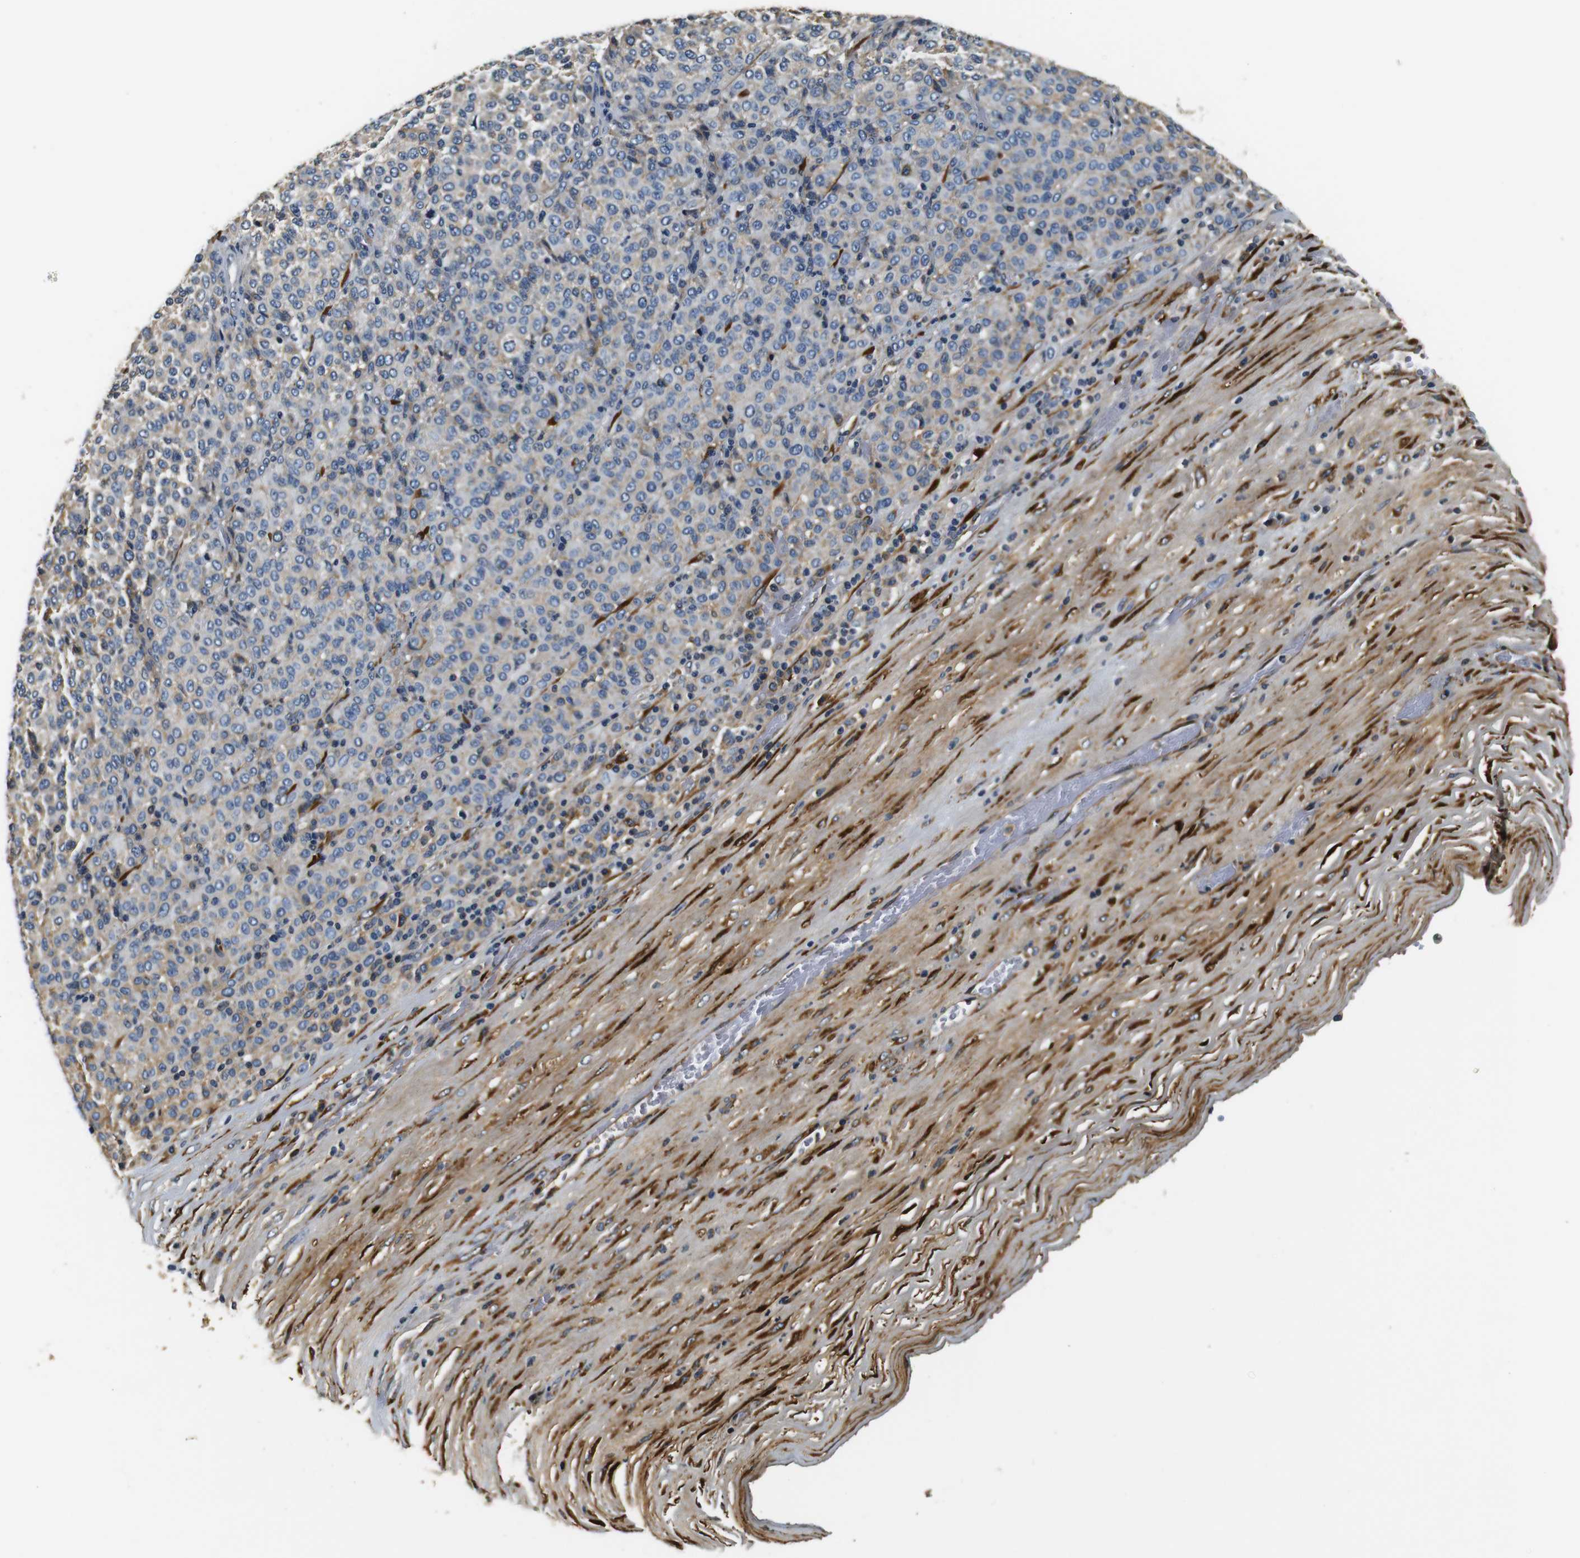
{"staining": {"intensity": "negative", "quantity": "none", "location": "none"}, "tissue": "melanoma", "cell_type": "Tumor cells", "image_type": "cancer", "snomed": [{"axis": "morphology", "description": "Malignant melanoma, Metastatic site"}, {"axis": "topography", "description": "Pancreas"}], "caption": "Protein analysis of melanoma demonstrates no significant positivity in tumor cells.", "gene": "COL1A1", "patient": {"sex": "female", "age": 30}}